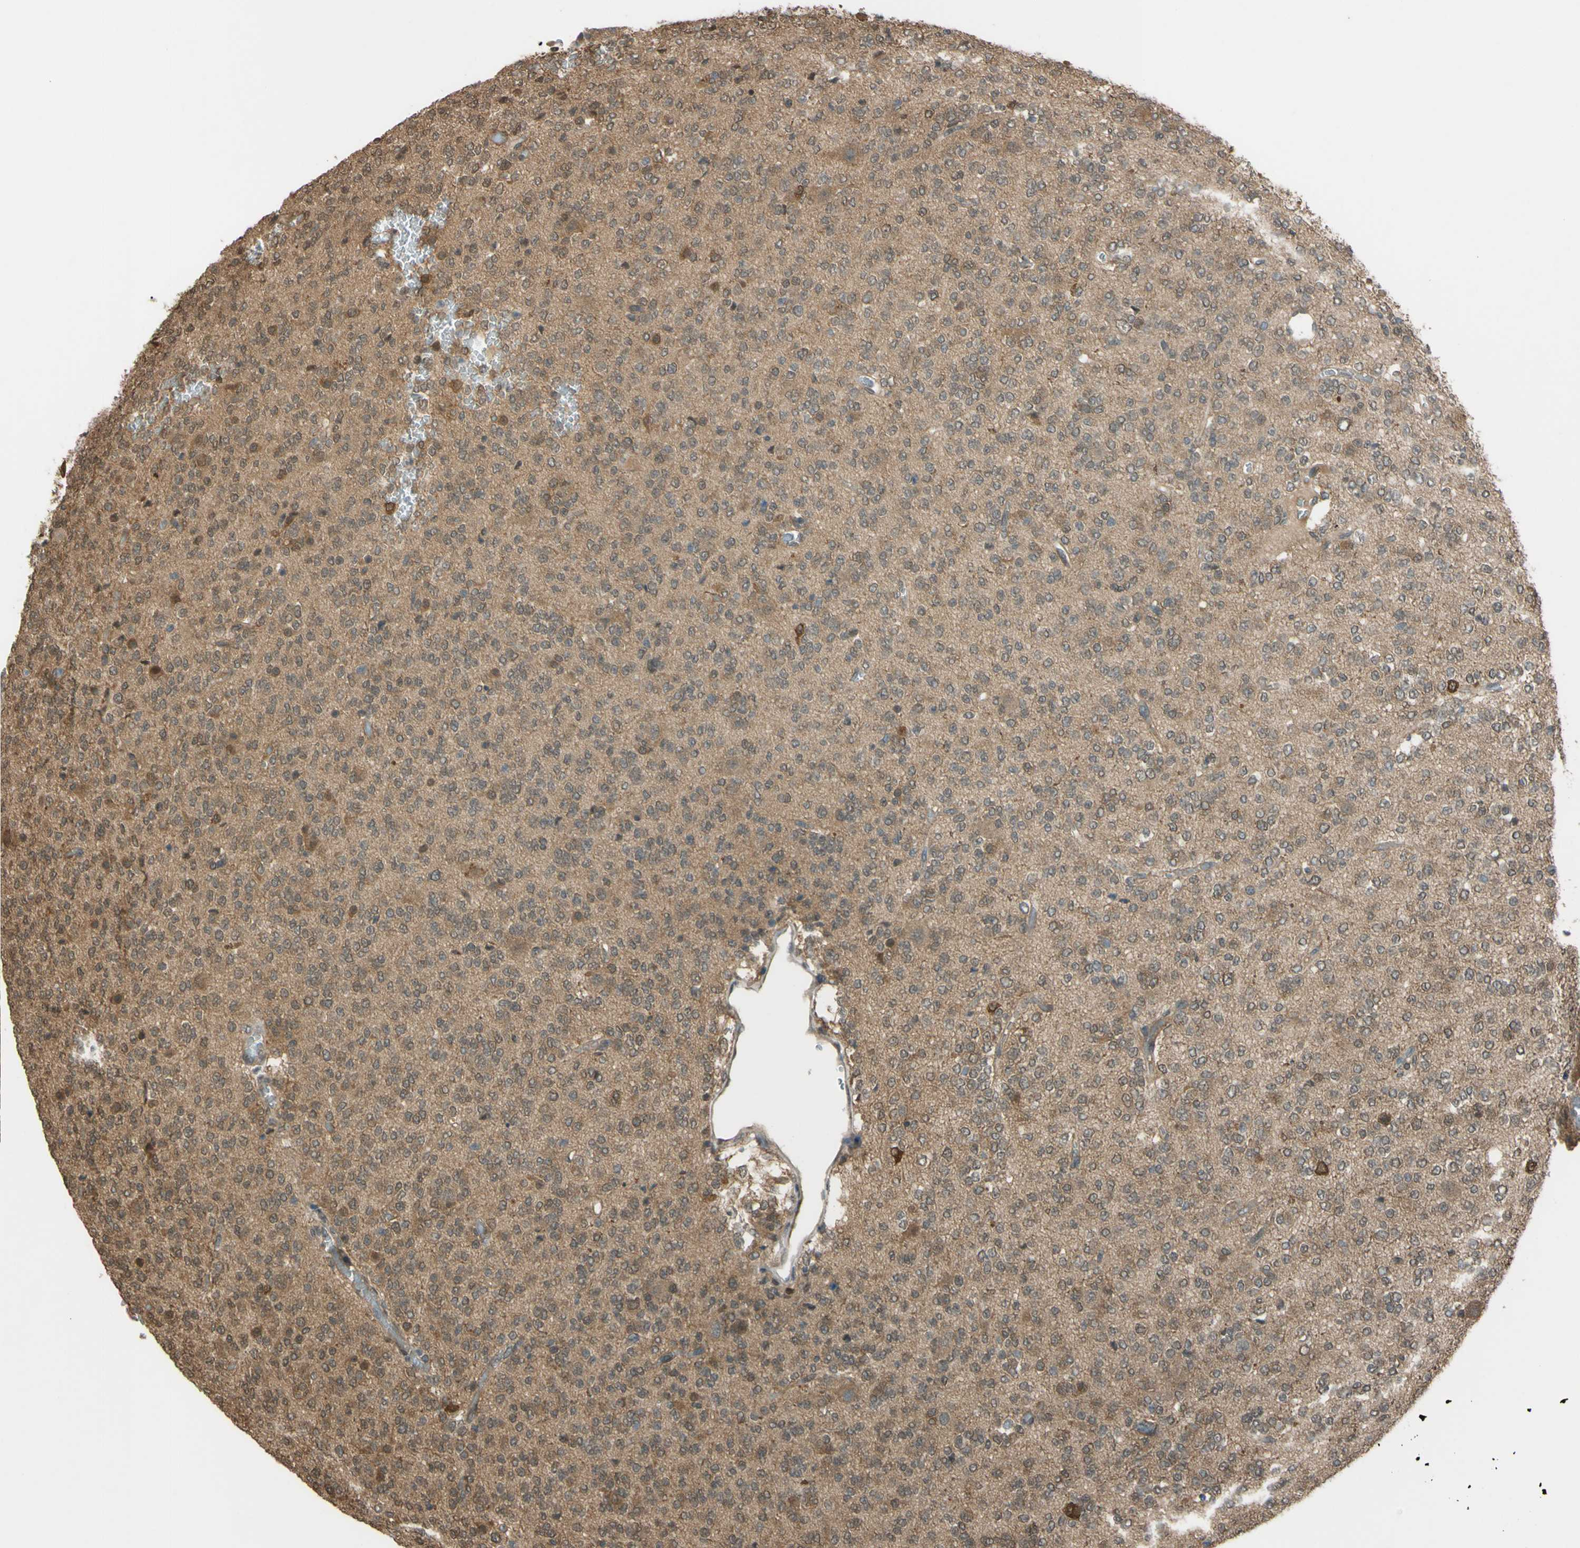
{"staining": {"intensity": "moderate", "quantity": ">75%", "location": "cytoplasmic/membranous"}, "tissue": "glioma", "cell_type": "Tumor cells", "image_type": "cancer", "snomed": [{"axis": "morphology", "description": "Glioma, malignant, Low grade"}, {"axis": "topography", "description": "Brain"}], "caption": "Immunohistochemical staining of glioma displays medium levels of moderate cytoplasmic/membranous protein positivity in about >75% of tumor cells.", "gene": "YWHAQ", "patient": {"sex": "male", "age": 38}}